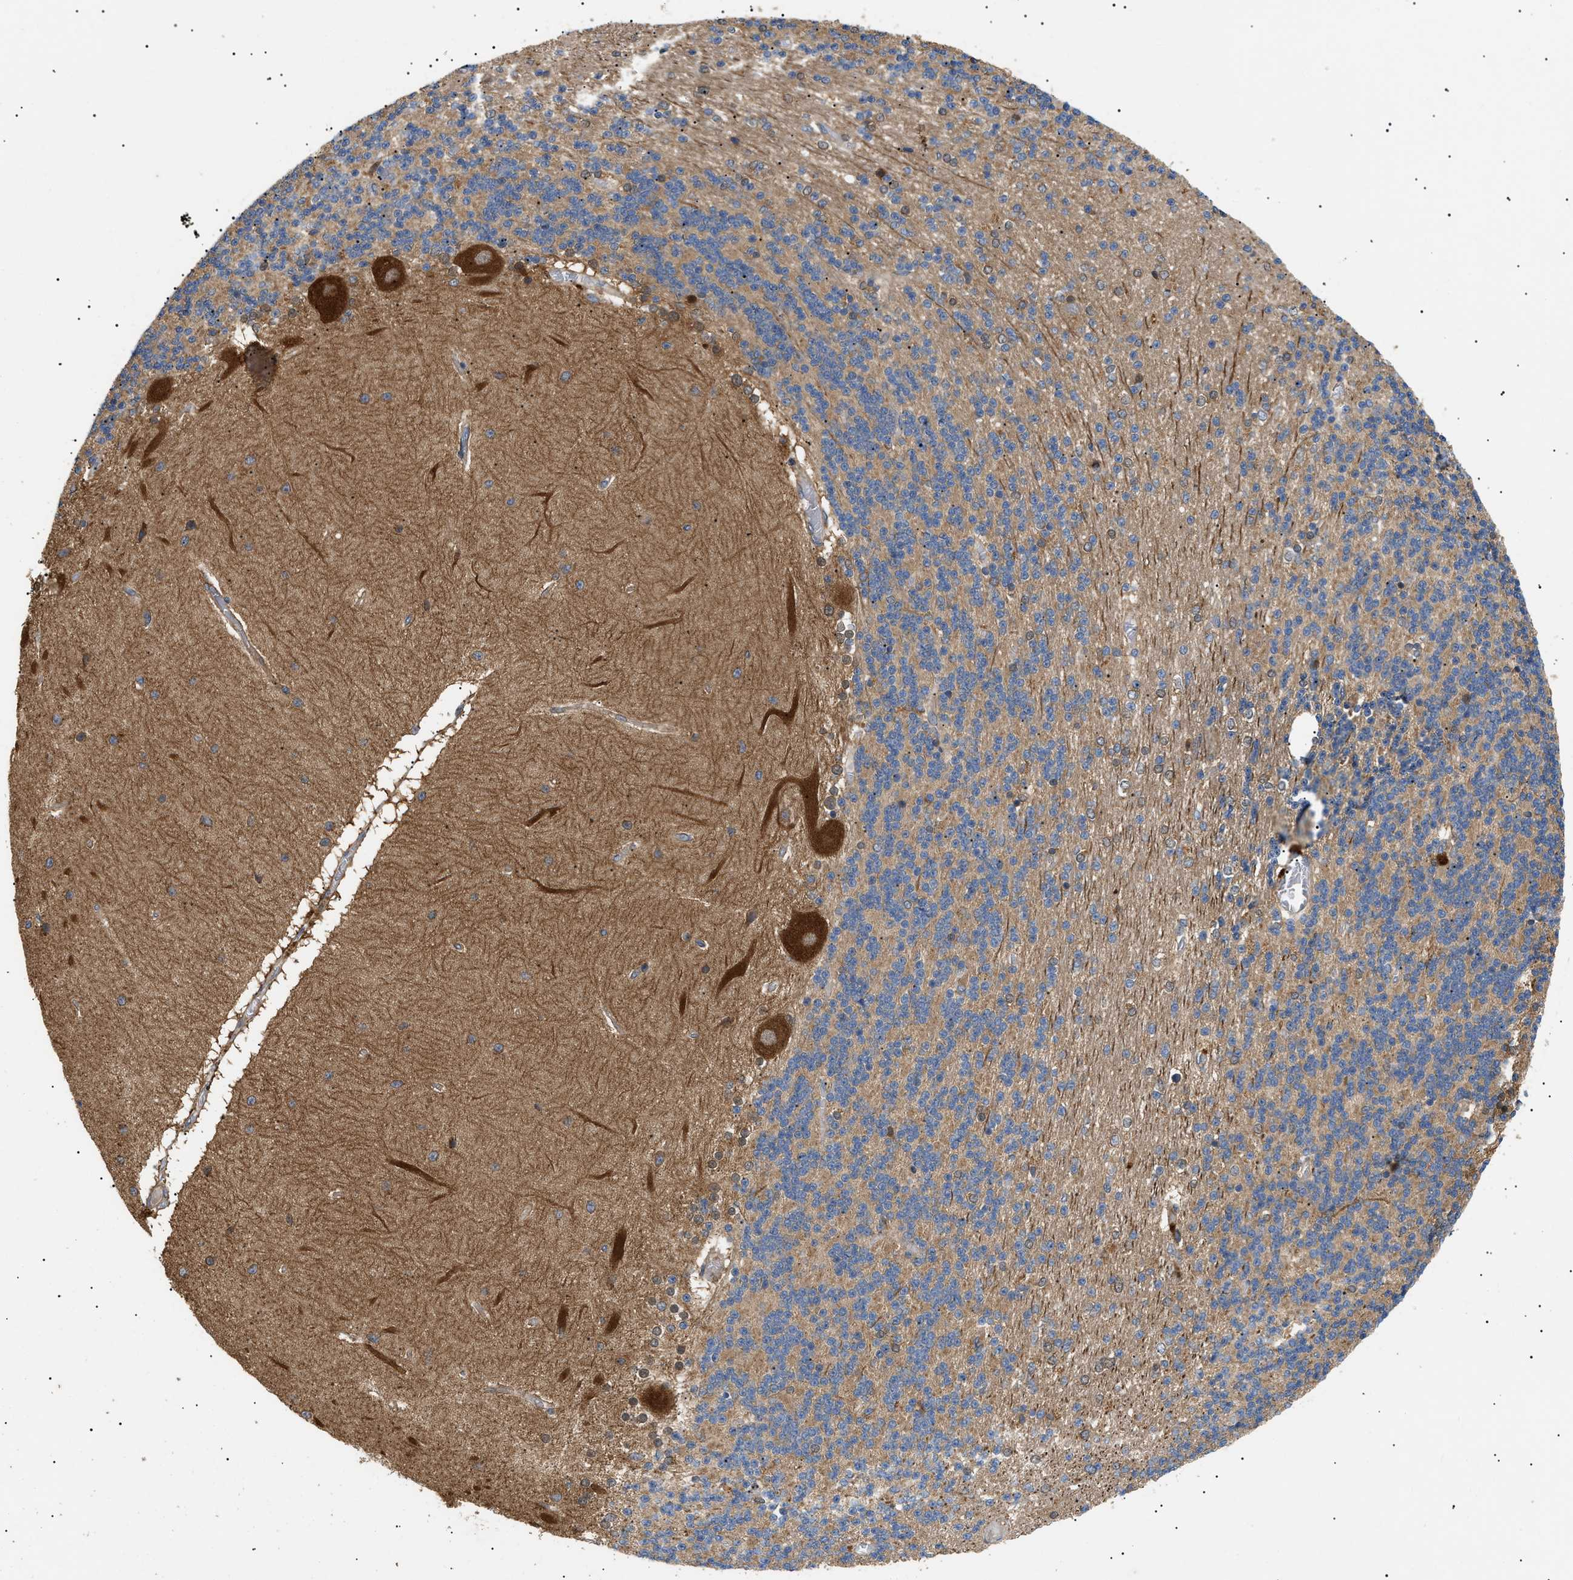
{"staining": {"intensity": "moderate", "quantity": "25%-75%", "location": "cytoplasmic/membranous"}, "tissue": "cerebellum", "cell_type": "Cells in granular layer", "image_type": "normal", "snomed": [{"axis": "morphology", "description": "Normal tissue, NOS"}, {"axis": "topography", "description": "Cerebellum"}], "caption": "Immunohistochemistry histopathology image of normal cerebellum stained for a protein (brown), which demonstrates medium levels of moderate cytoplasmic/membranous staining in about 25%-75% of cells in granular layer.", "gene": "PPM1B", "patient": {"sex": "female", "age": 54}}